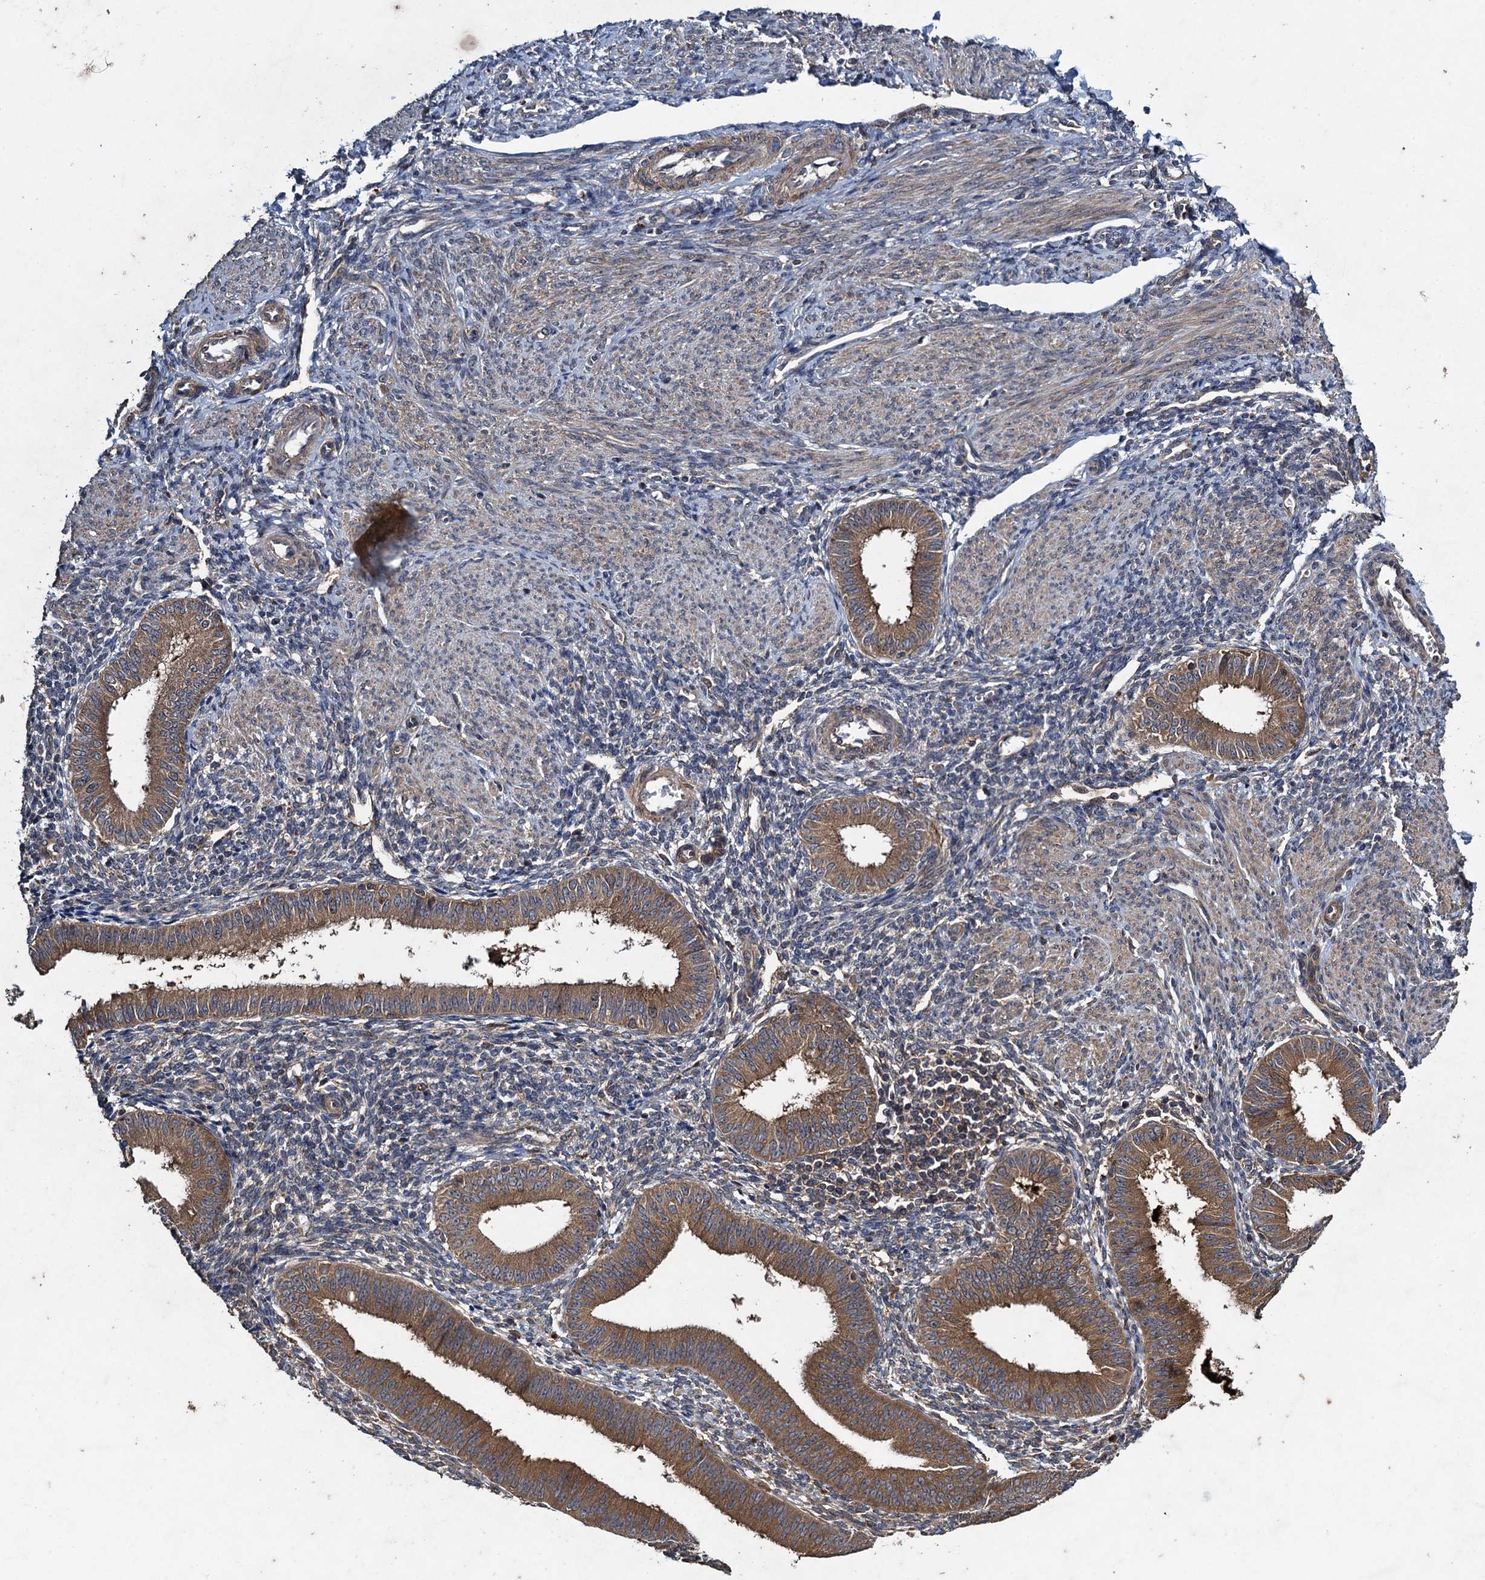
{"staining": {"intensity": "moderate", "quantity": "<25%", "location": "cytoplasmic/membranous"}, "tissue": "endometrium", "cell_type": "Cells in endometrial stroma", "image_type": "normal", "snomed": [{"axis": "morphology", "description": "Normal tissue, NOS"}, {"axis": "topography", "description": "Uterus"}, {"axis": "topography", "description": "Endometrium"}], "caption": "Immunohistochemistry (IHC) micrograph of benign endometrium stained for a protein (brown), which demonstrates low levels of moderate cytoplasmic/membranous positivity in about <25% of cells in endometrial stroma.", "gene": "CNTN5", "patient": {"sex": "female", "age": 48}}